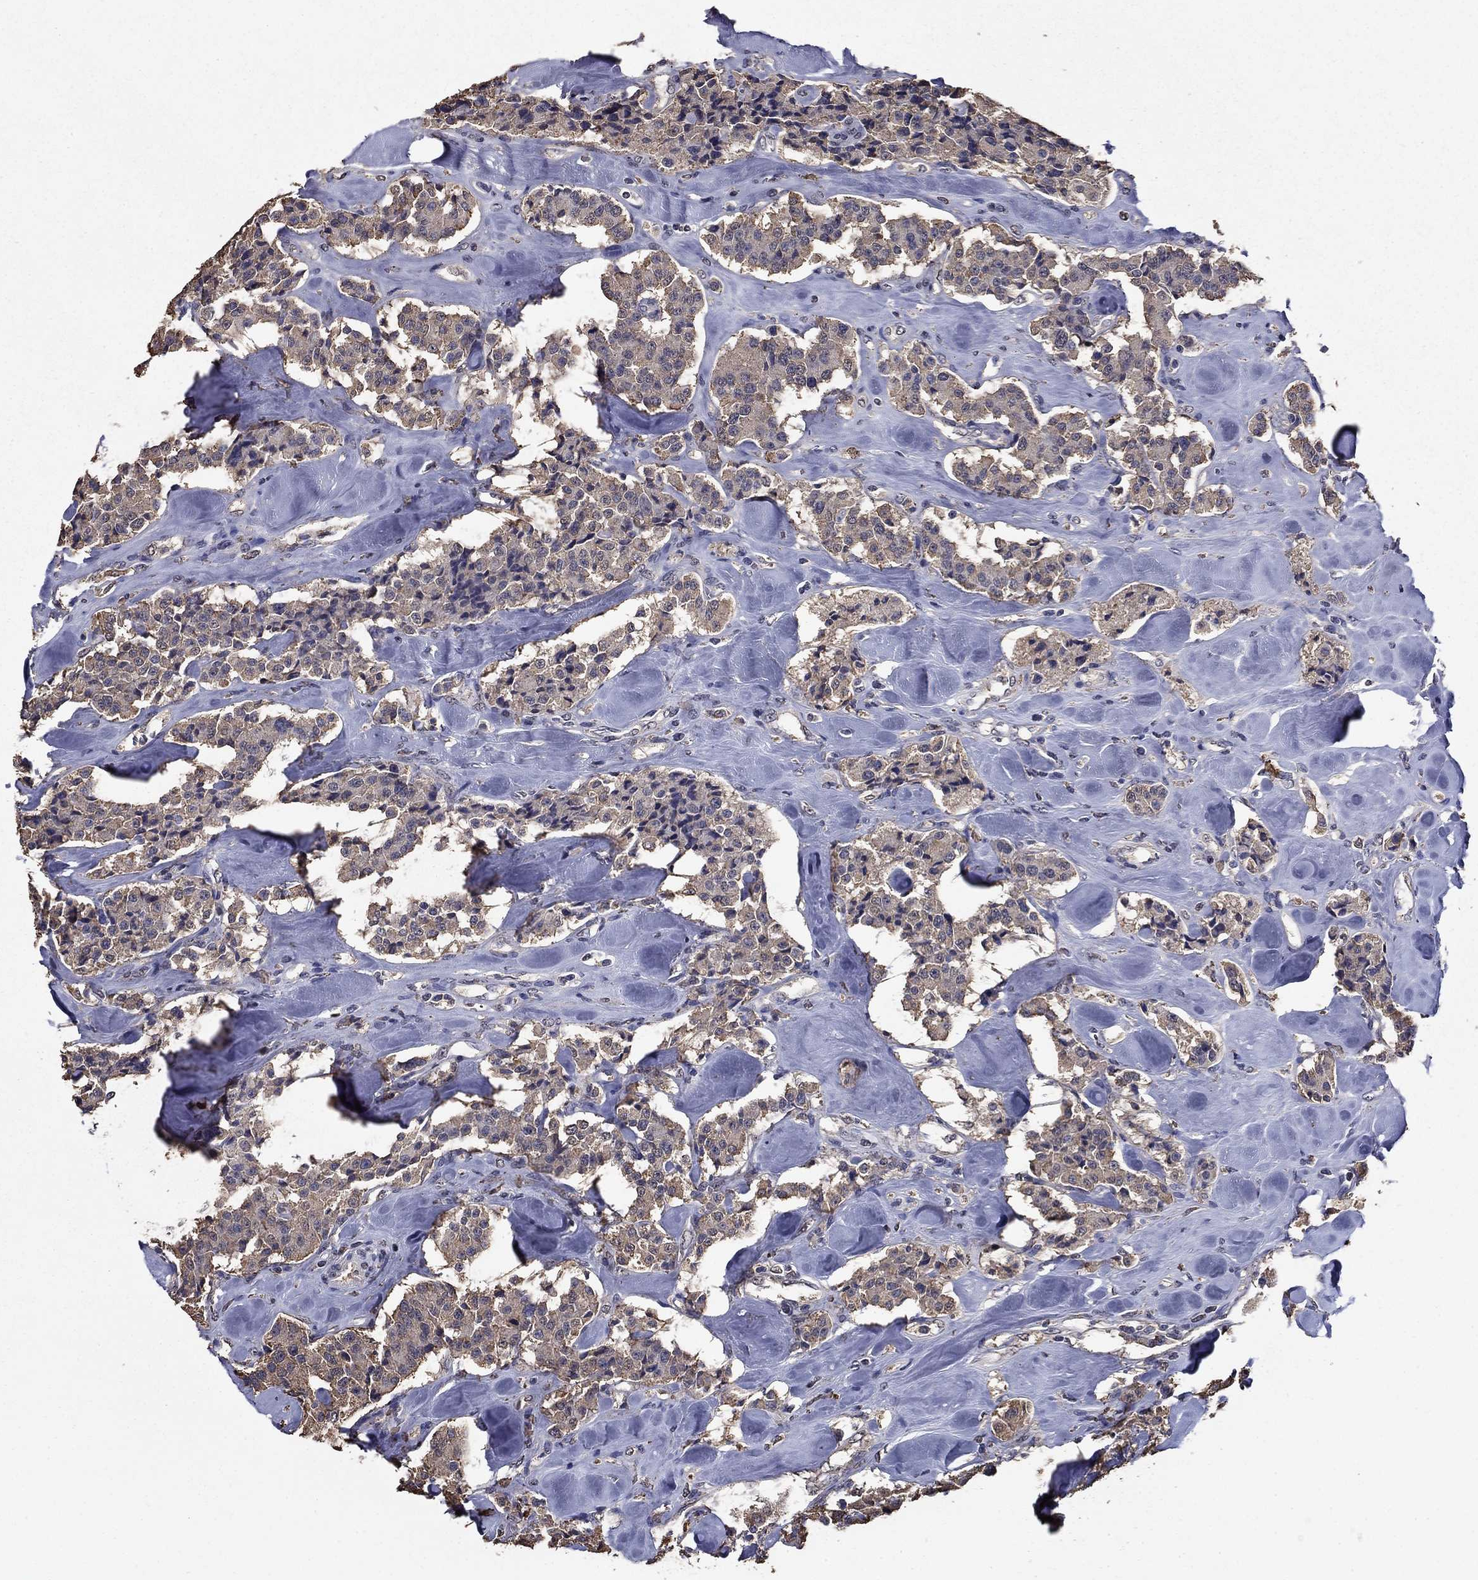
{"staining": {"intensity": "weak", "quantity": "<25%", "location": "cytoplasmic/membranous"}, "tissue": "carcinoid", "cell_type": "Tumor cells", "image_type": "cancer", "snomed": [{"axis": "morphology", "description": "Carcinoid, malignant, NOS"}, {"axis": "topography", "description": "Pancreas"}], "caption": "Human carcinoid stained for a protein using immunohistochemistry reveals no positivity in tumor cells.", "gene": "MFAP3L", "patient": {"sex": "male", "age": 41}}